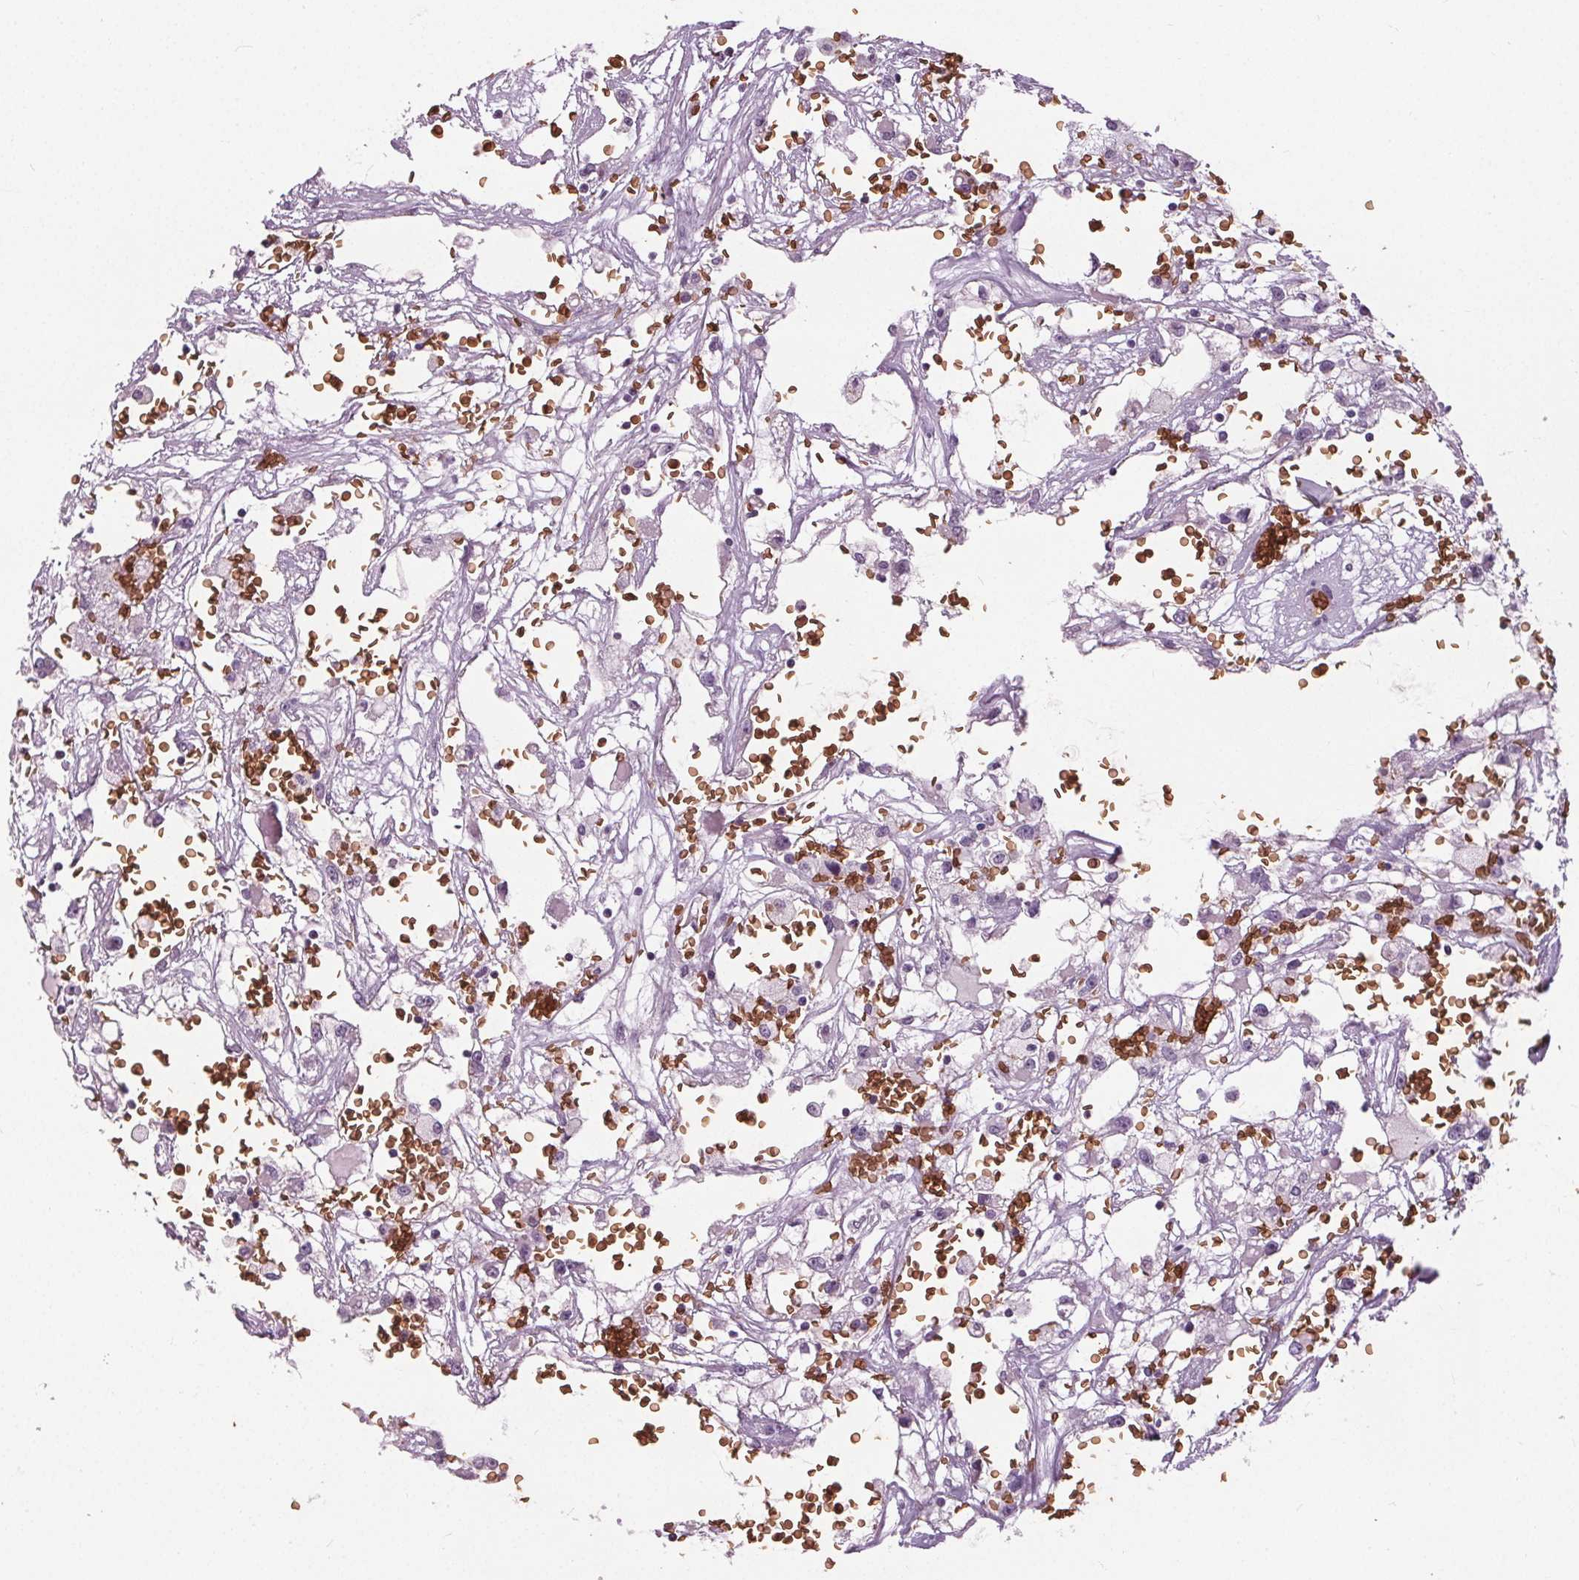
{"staining": {"intensity": "negative", "quantity": "none", "location": "none"}, "tissue": "renal cancer", "cell_type": "Tumor cells", "image_type": "cancer", "snomed": [{"axis": "morphology", "description": "Adenocarcinoma, NOS"}, {"axis": "topography", "description": "Kidney"}], "caption": "IHC of human renal cancer (adenocarcinoma) exhibits no expression in tumor cells.", "gene": "SLC4A1", "patient": {"sex": "male", "age": 59}}